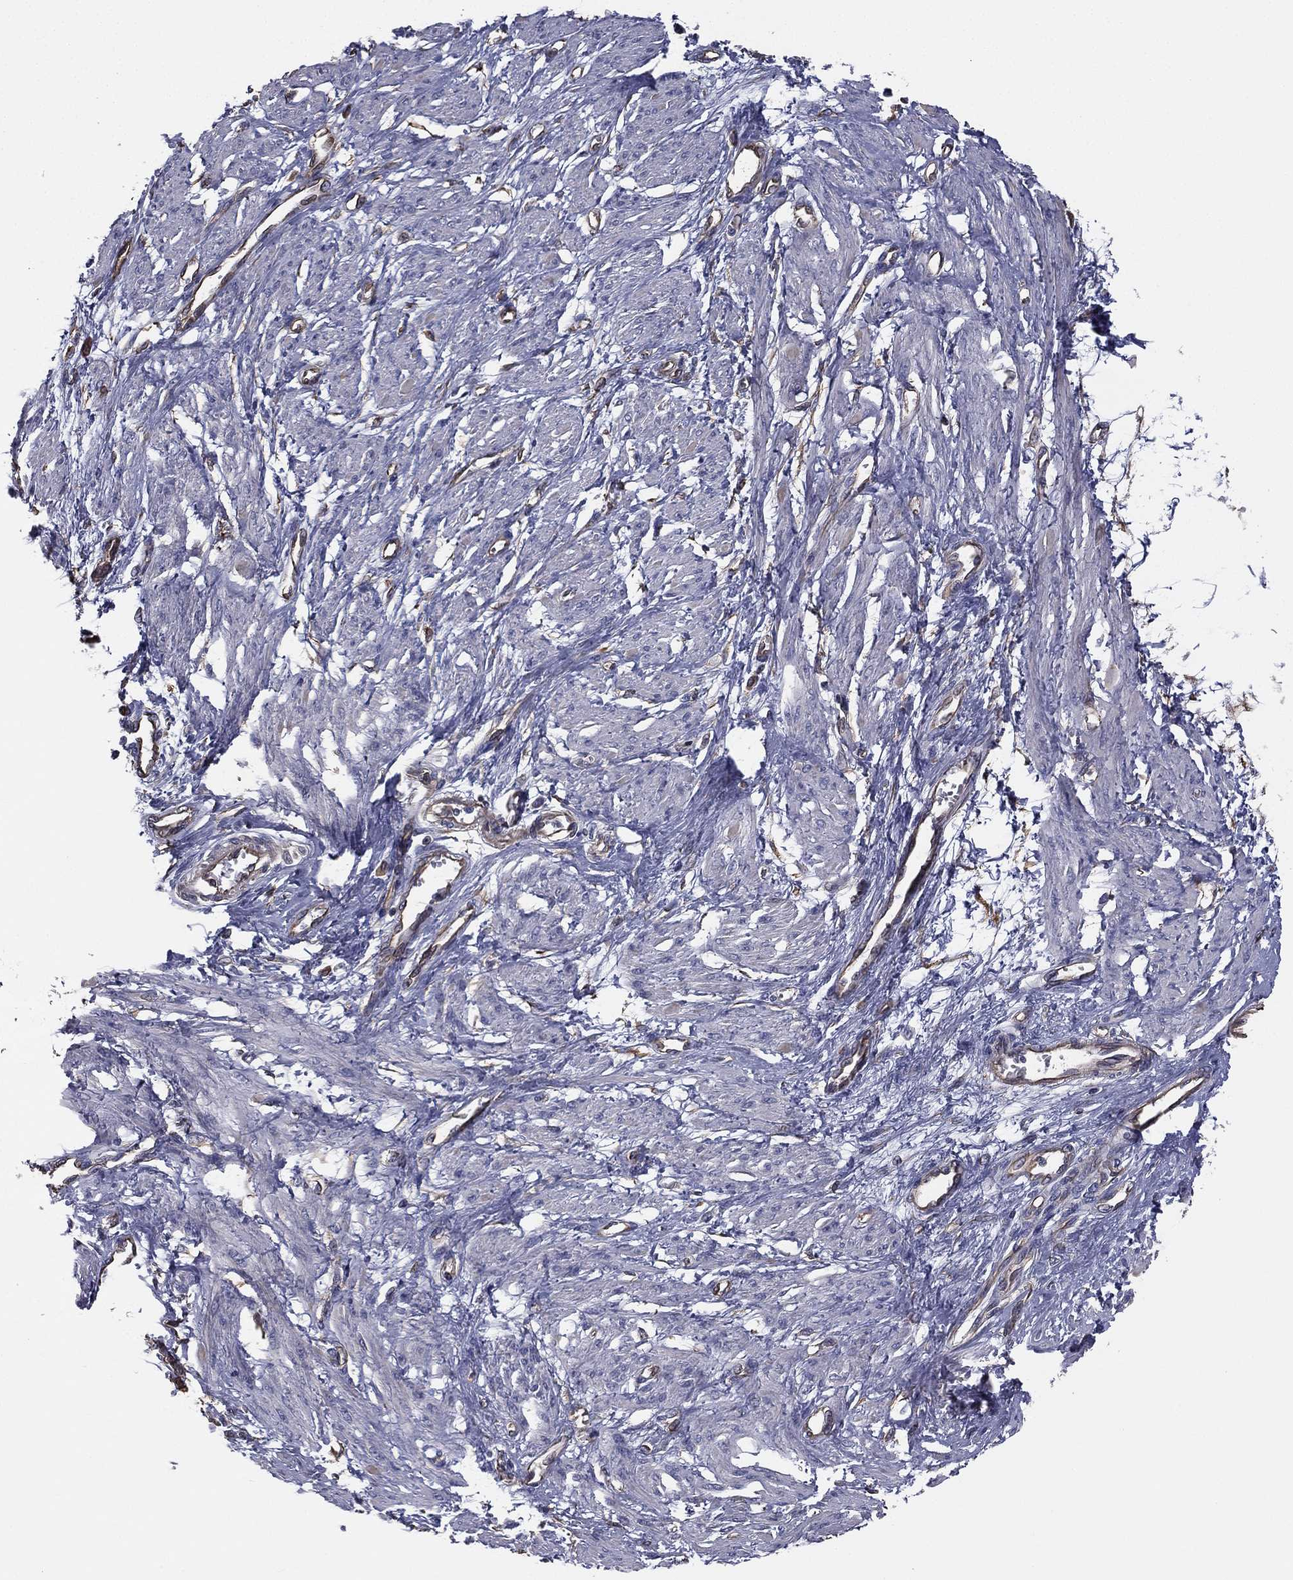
{"staining": {"intensity": "negative", "quantity": "none", "location": "none"}, "tissue": "smooth muscle", "cell_type": "Smooth muscle cells", "image_type": "normal", "snomed": [{"axis": "morphology", "description": "Normal tissue, NOS"}, {"axis": "topography", "description": "Smooth muscle"}, {"axis": "topography", "description": "Uterus"}], "caption": "Immunohistochemistry (IHC) of benign smooth muscle demonstrates no positivity in smooth muscle cells.", "gene": "SCUBE1", "patient": {"sex": "female", "age": 39}}